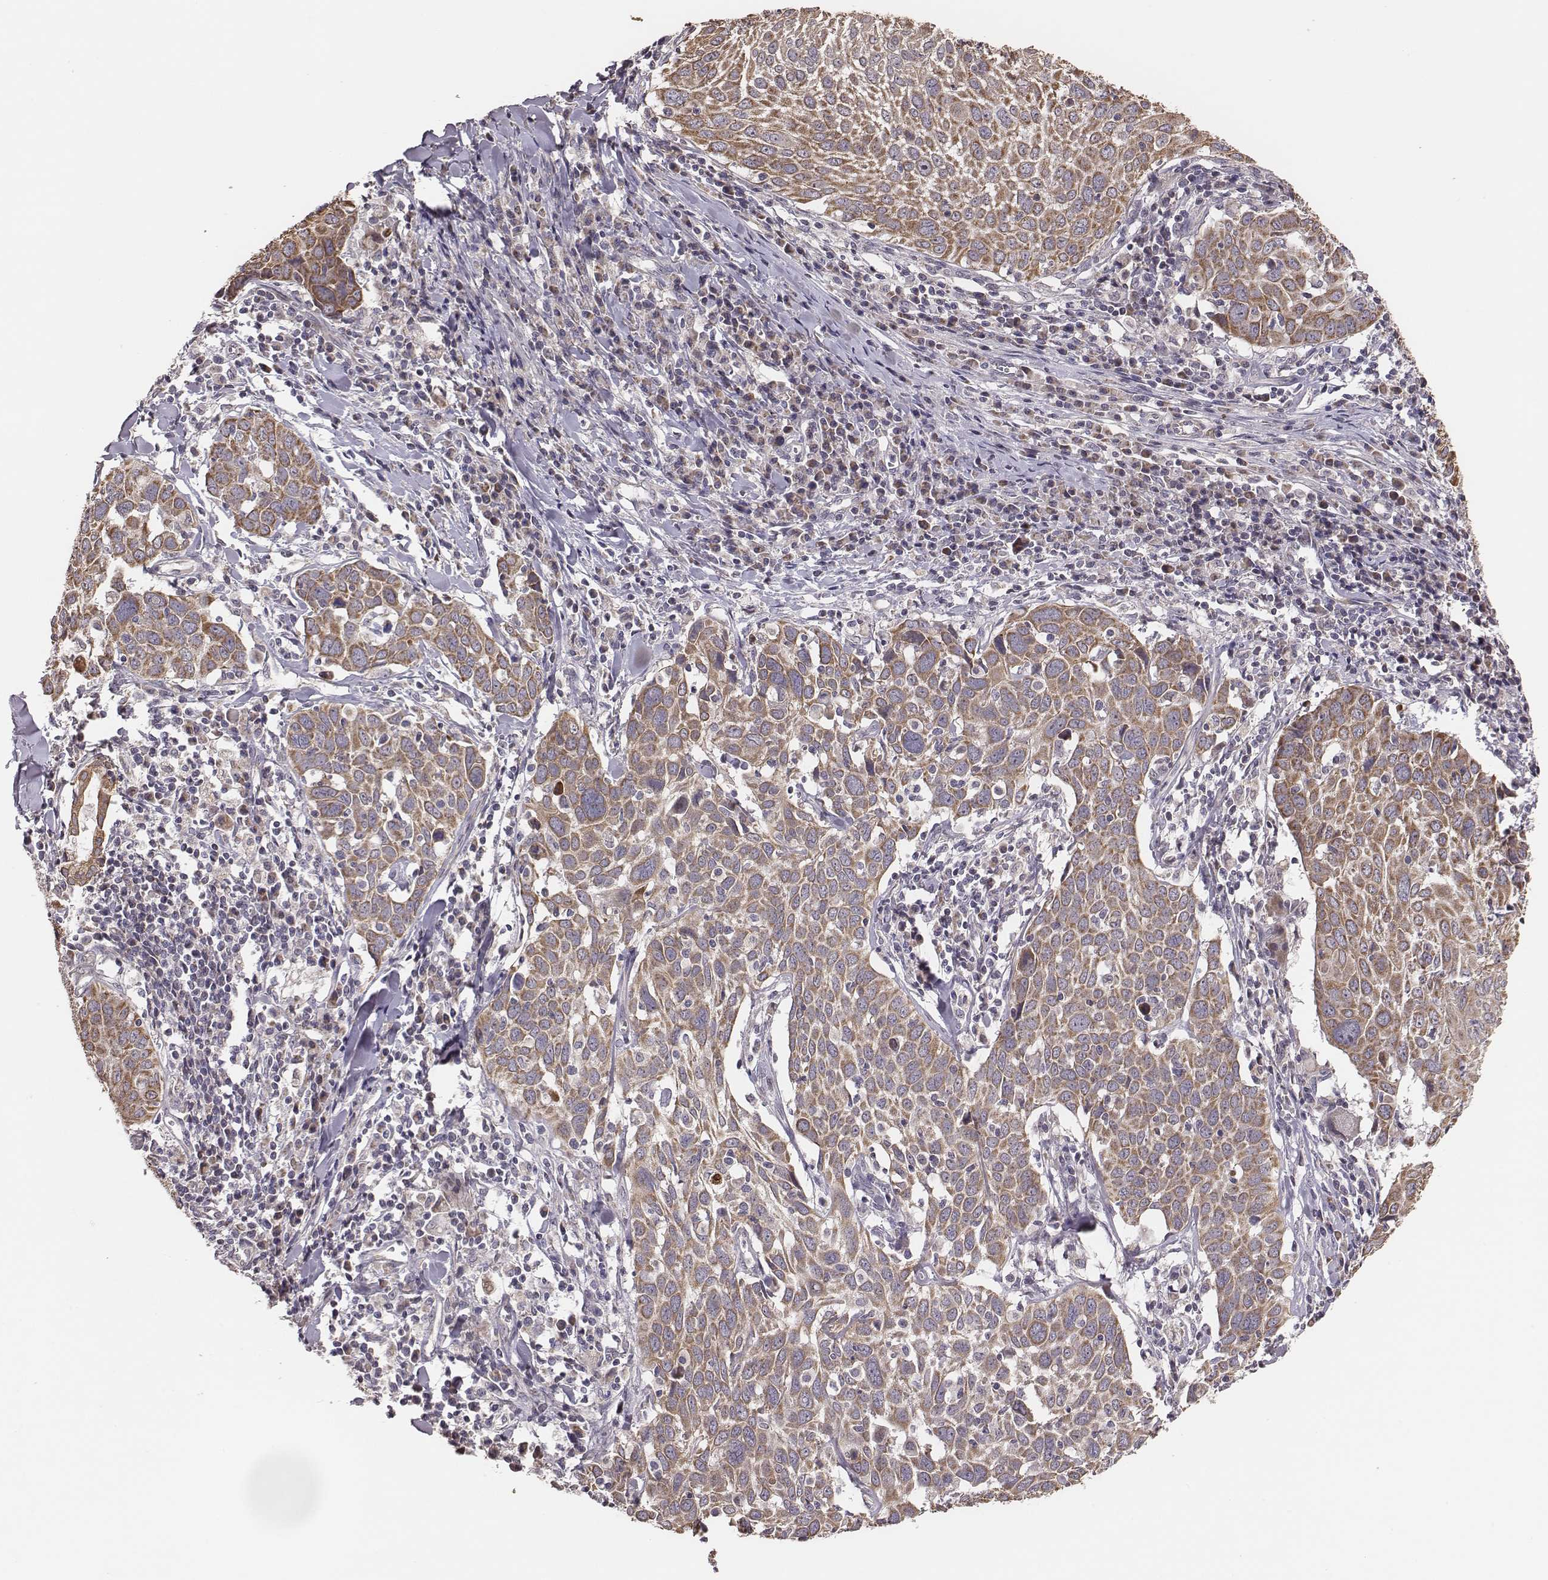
{"staining": {"intensity": "moderate", "quantity": ">75%", "location": "cytoplasmic/membranous"}, "tissue": "lung cancer", "cell_type": "Tumor cells", "image_type": "cancer", "snomed": [{"axis": "morphology", "description": "Squamous cell carcinoma, NOS"}, {"axis": "topography", "description": "Lung"}], "caption": "Squamous cell carcinoma (lung) stained with a protein marker shows moderate staining in tumor cells.", "gene": "HAVCR1", "patient": {"sex": "male", "age": 57}}